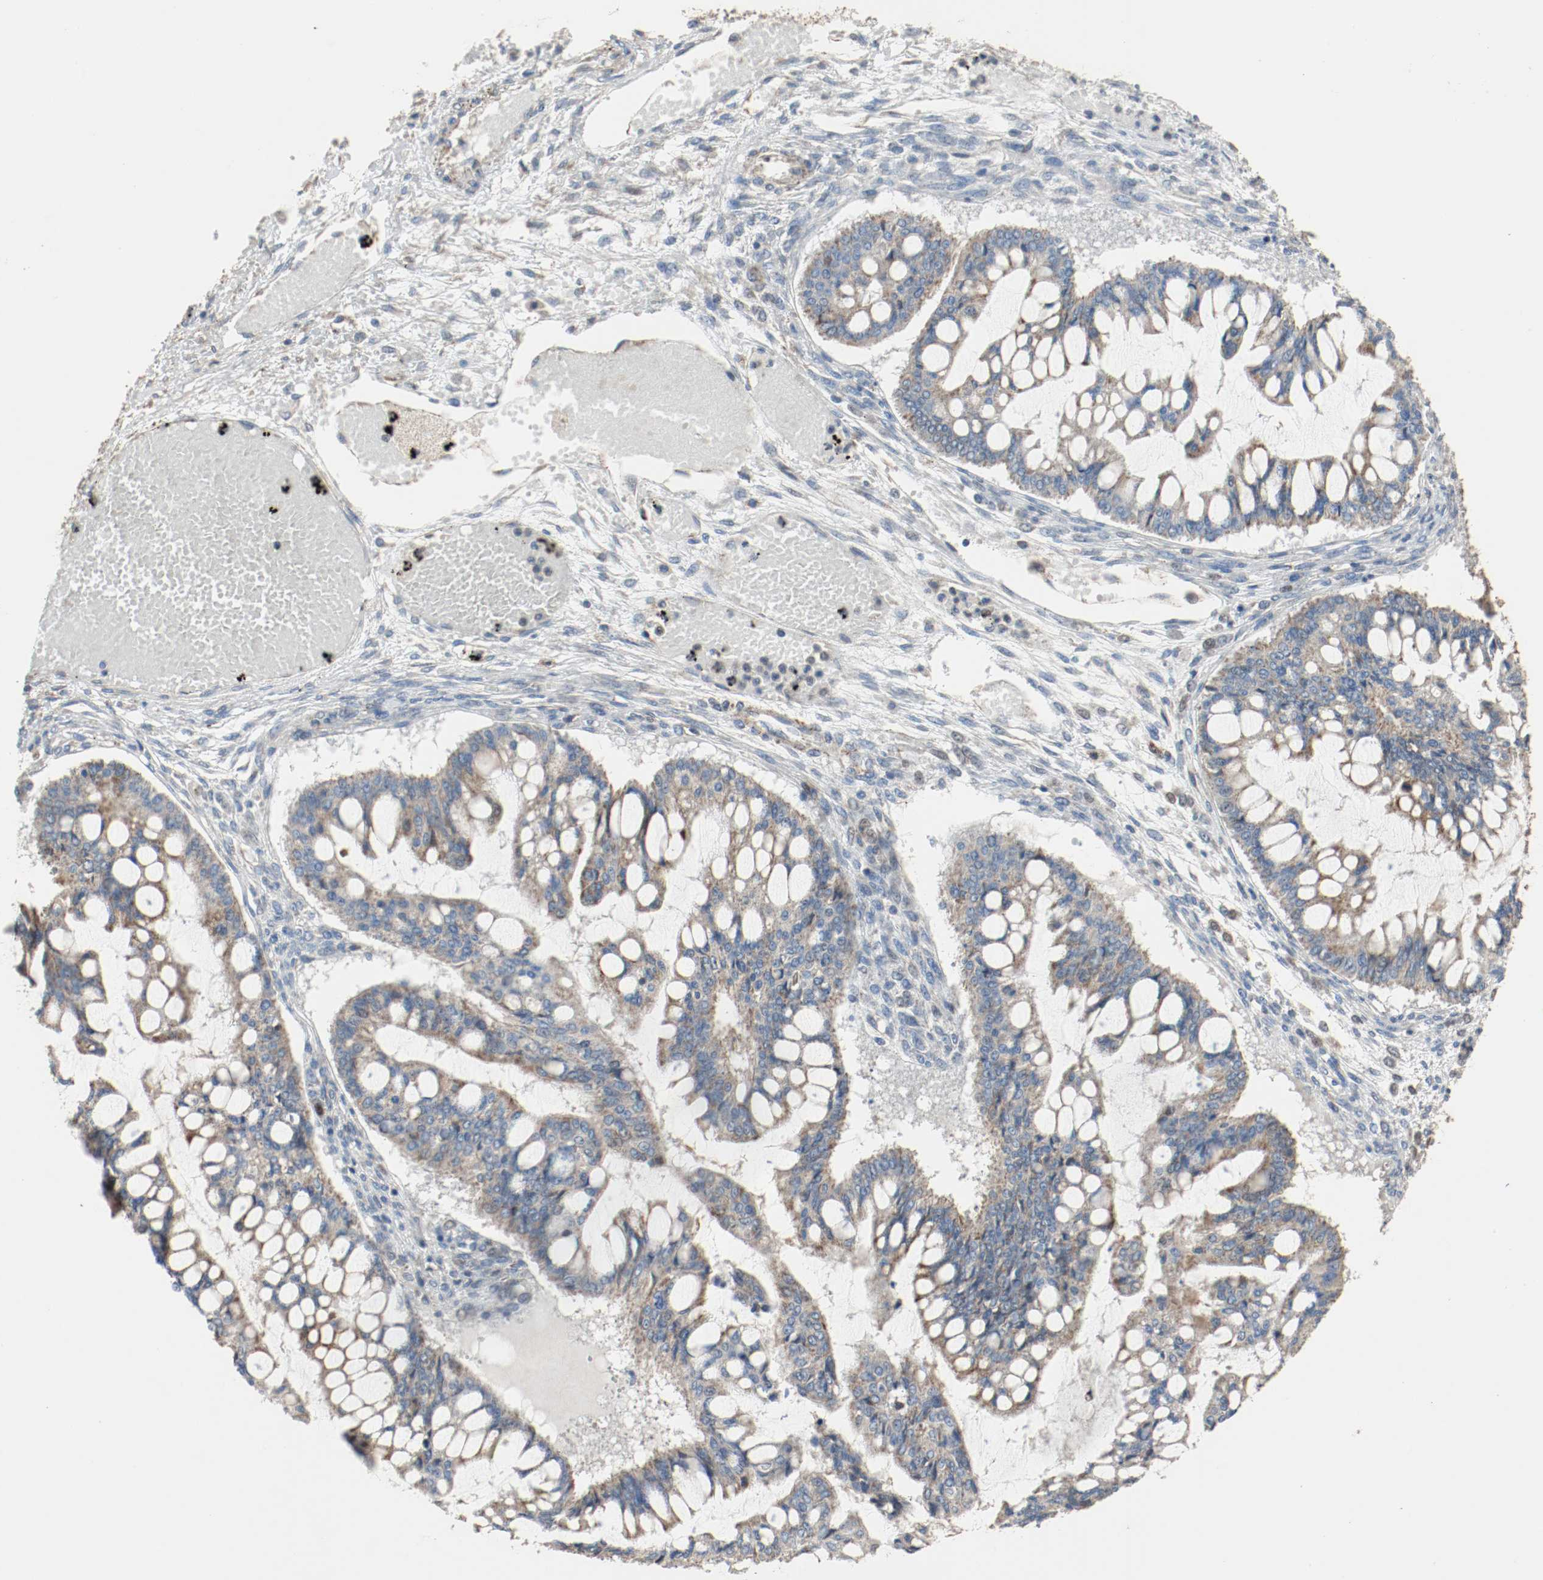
{"staining": {"intensity": "moderate", "quantity": ">75%", "location": "cytoplasmic/membranous"}, "tissue": "ovarian cancer", "cell_type": "Tumor cells", "image_type": "cancer", "snomed": [{"axis": "morphology", "description": "Cystadenocarcinoma, mucinous, NOS"}, {"axis": "topography", "description": "Ovary"}], "caption": "This micrograph exhibits immunohistochemistry staining of ovarian mucinous cystadenocarcinoma, with medium moderate cytoplasmic/membranous positivity in about >75% of tumor cells.", "gene": "ALDH4A1", "patient": {"sex": "female", "age": 73}}